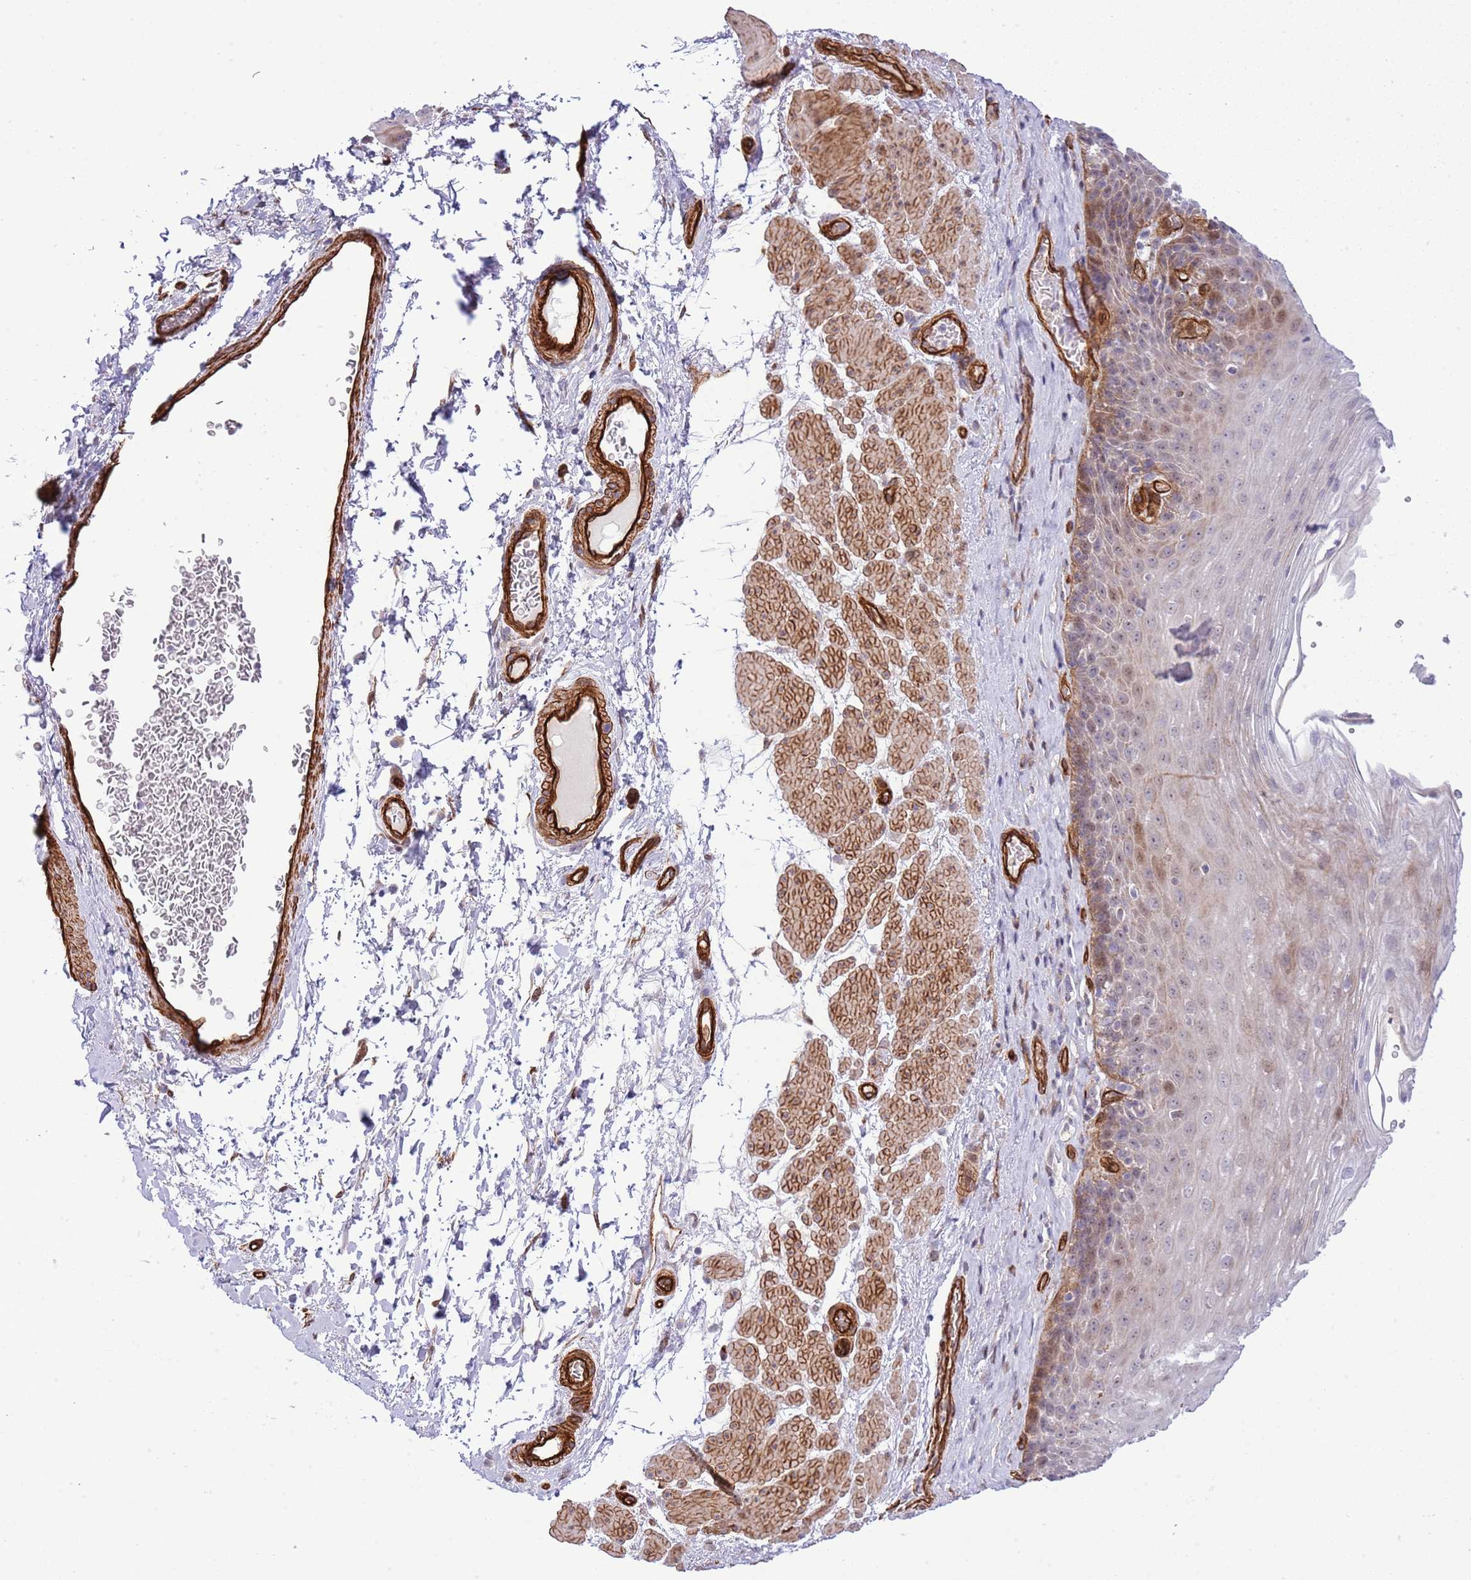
{"staining": {"intensity": "moderate", "quantity": "<25%", "location": "cytoplasmic/membranous,nuclear"}, "tissue": "esophagus", "cell_type": "Squamous epithelial cells", "image_type": "normal", "snomed": [{"axis": "morphology", "description": "Normal tissue, NOS"}, {"axis": "topography", "description": "Esophagus"}], "caption": "Immunohistochemical staining of benign human esophagus shows moderate cytoplasmic/membranous,nuclear protein expression in about <25% of squamous epithelial cells. The staining was performed using DAB, with brown indicating positive protein expression. Nuclei are stained blue with hematoxylin.", "gene": "NEK3", "patient": {"sex": "female", "age": 66}}